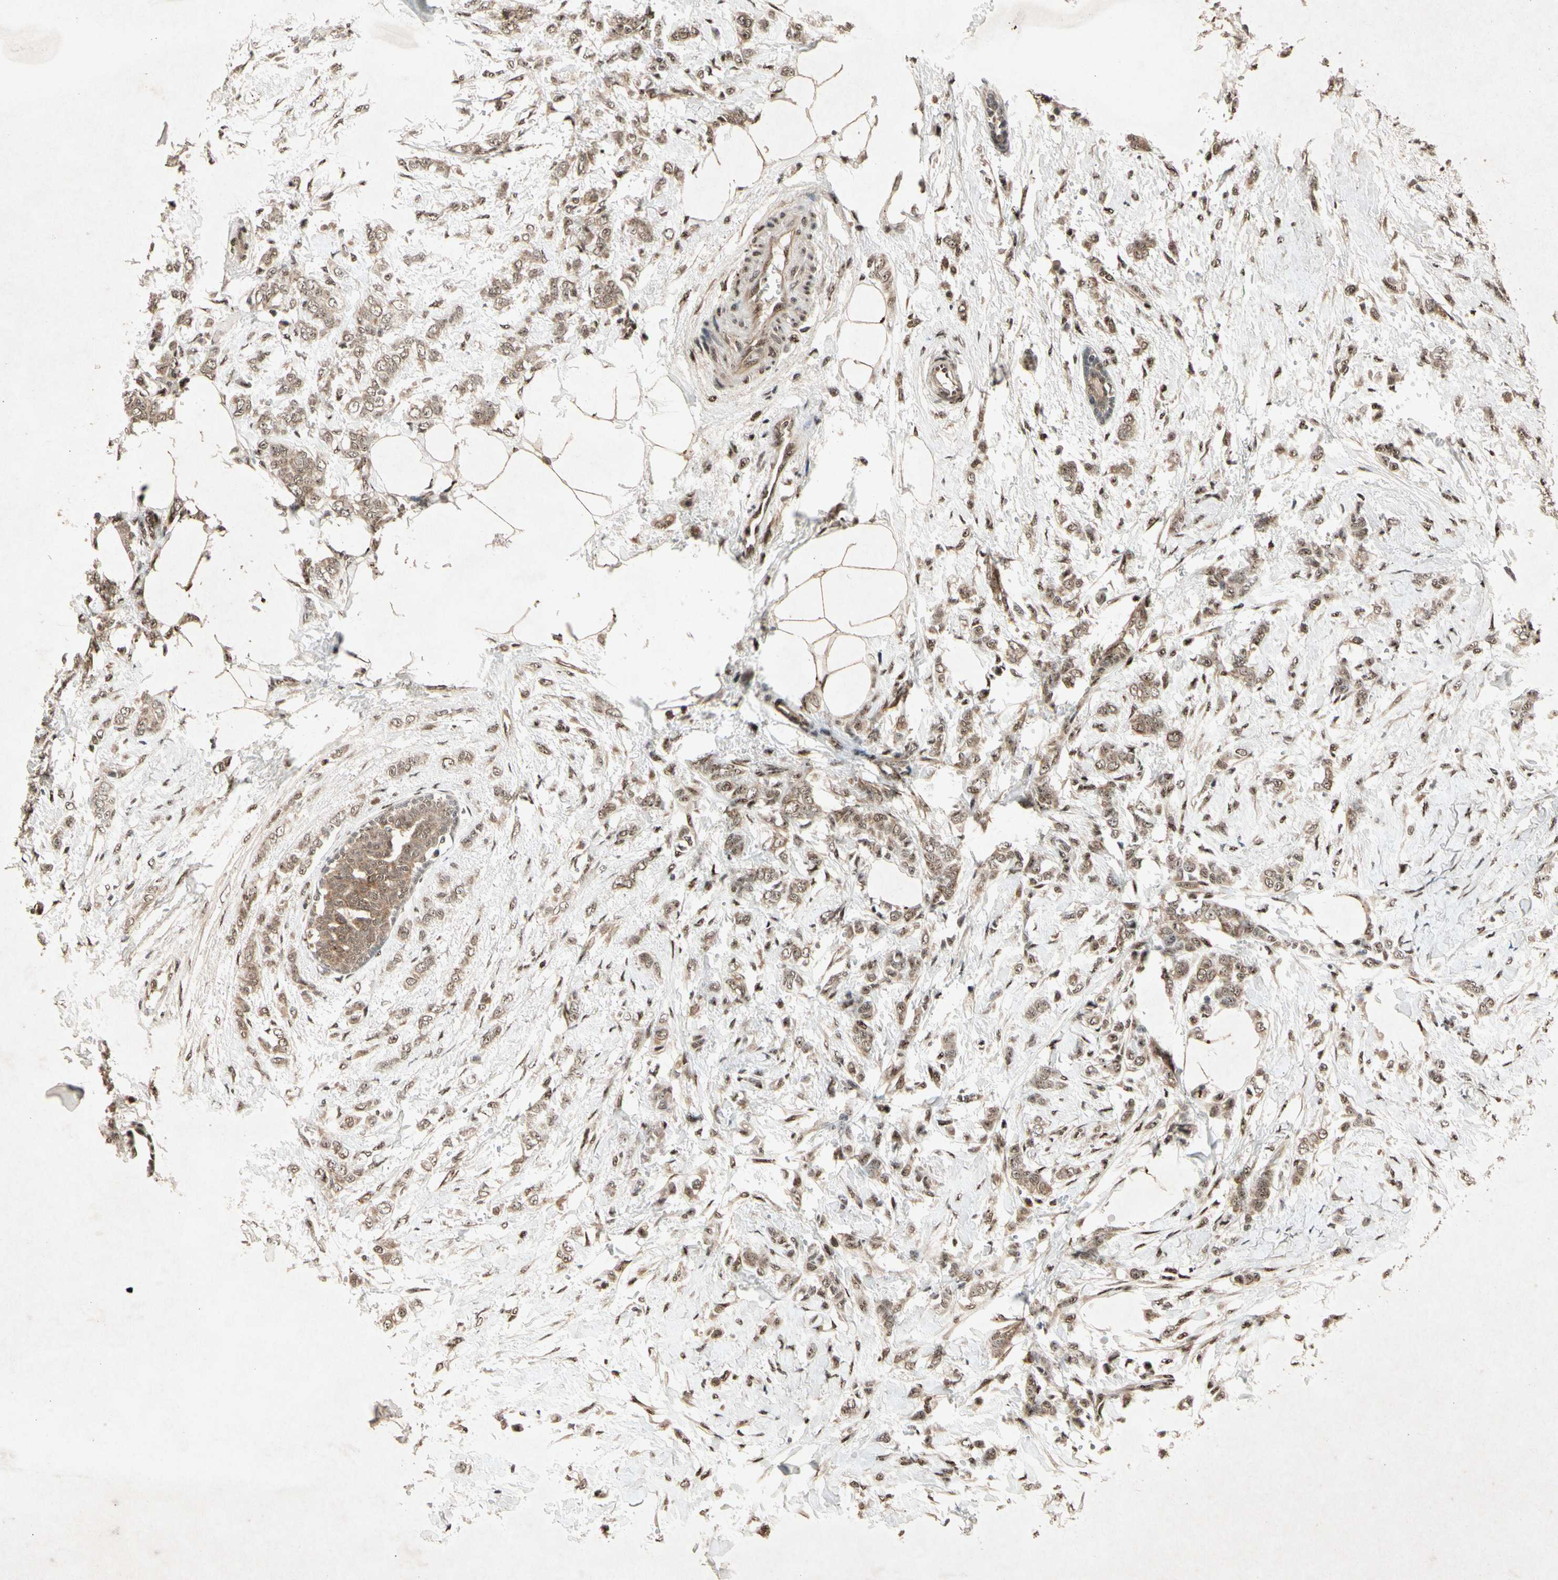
{"staining": {"intensity": "moderate", "quantity": "25%-75%", "location": "cytoplasmic/membranous,nuclear"}, "tissue": "breast cancer", "cell_type": "Tumor cells", "image_type": "cancer", "snomed": [{"axis": "morphology", "description": "Lobular carcinoma, in situ"}, {"axis": "morphology", "description": "Lobular carcinoma"}, {"axis": "topography", "description": "Breast"}], "caption": "Breast cancer (lobular carcinoma in situ) was stained to show a protein in brown. There is medium levels of moderate cytoplasmic/membranous and nuclear expression in approximately 25%-75% of tumor cells. (DAB (3,3'-diaminobenzidine) IHC with brightfield microscopy, high magnification).", "gene": "PML", "patient": {"sex": "female", "age": 41}}